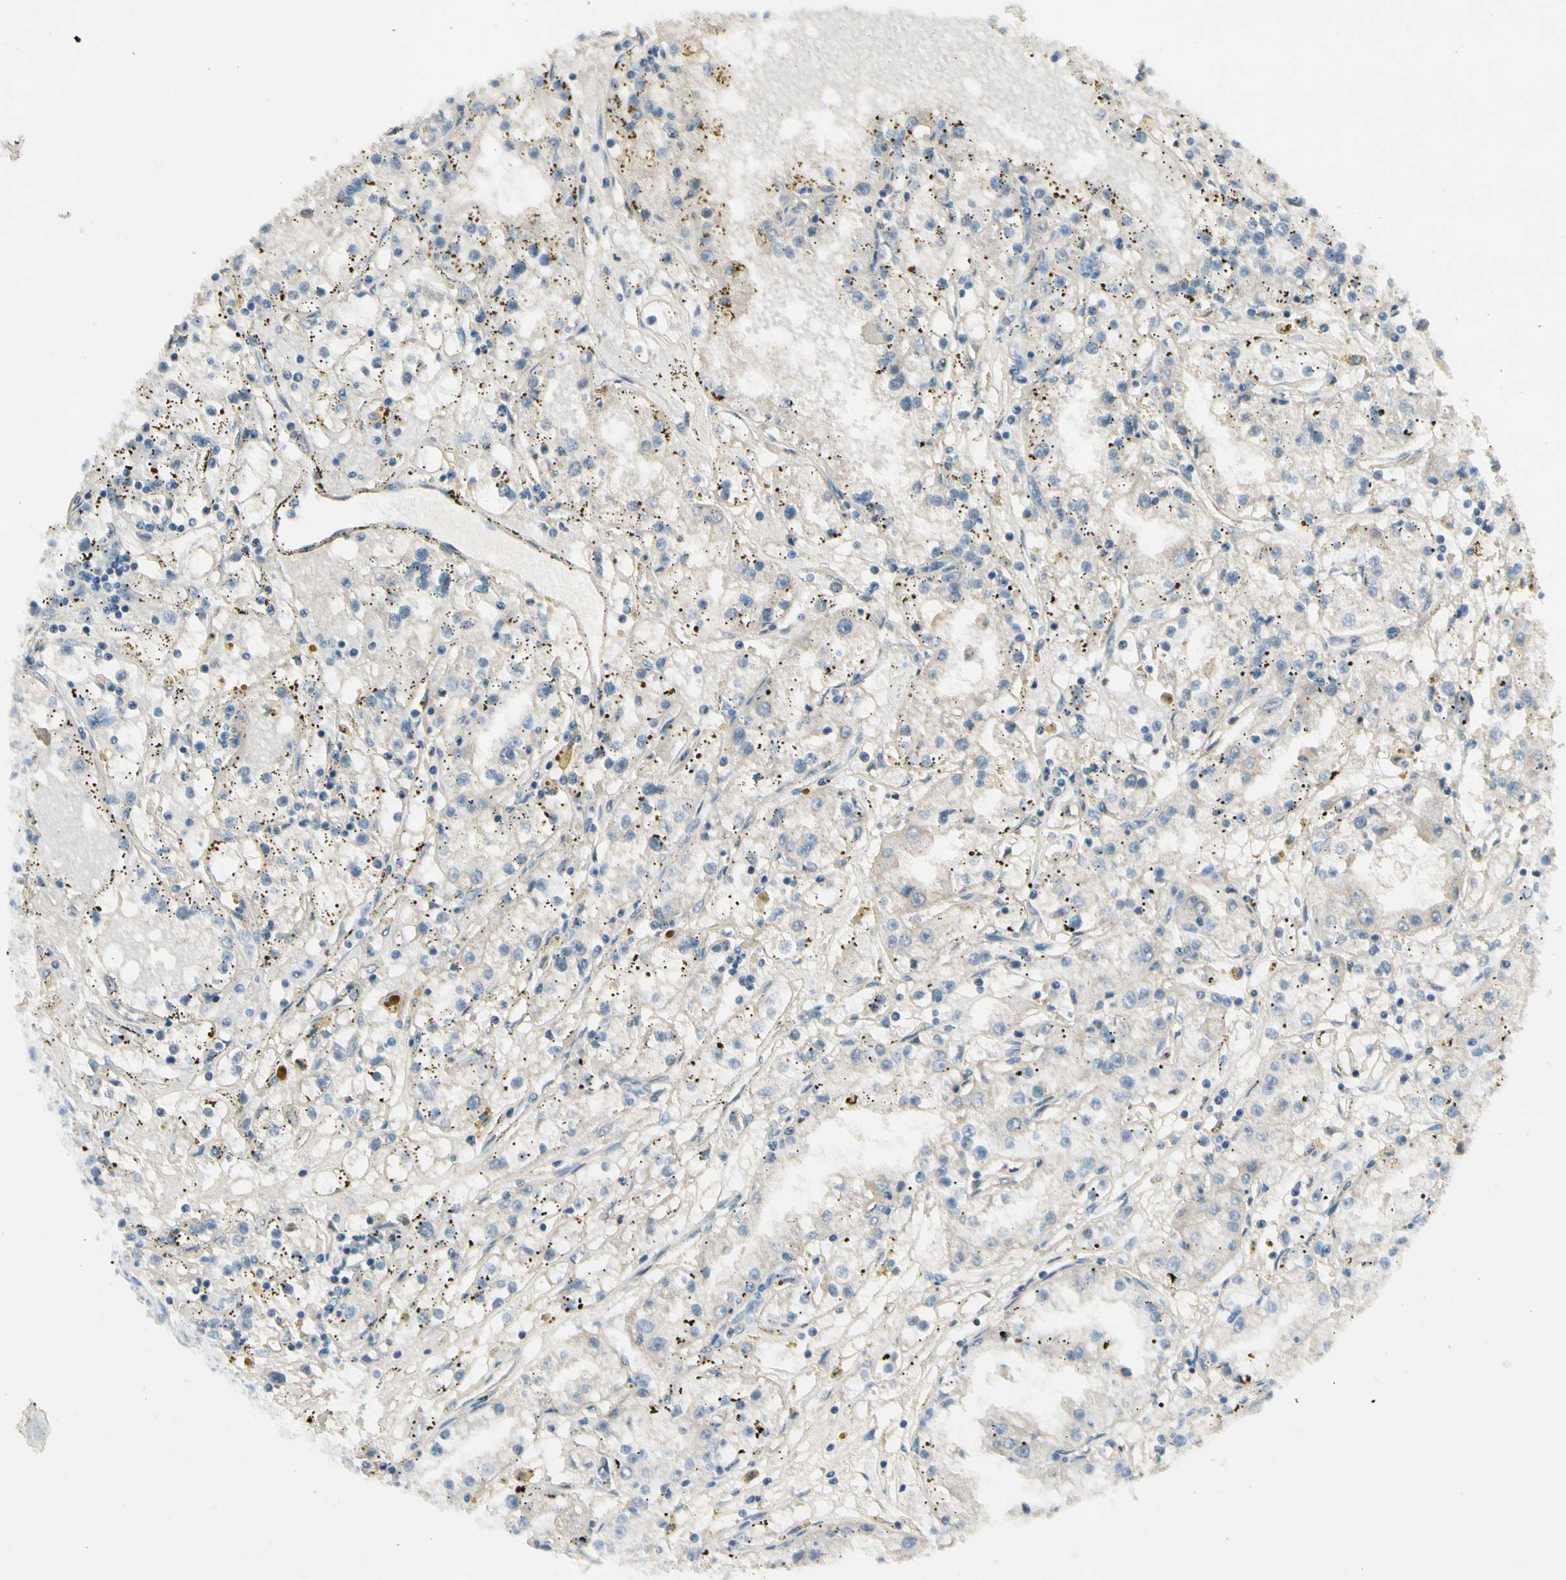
{"staining": {"intensity": "negative", "quantity": "none", "location": "none"}, "tissue": "renal cancer", "cell_type": "Tumor cells", "image_type": "cancer", "snomed": [{"axis": "morphology", "description": "Adenocarcinoma, NOS"}, {"axis": "topography", "description": "Kidney"}], "caption": "Protein analysis of renal adenocarcinoma displays no significant positivity in tumor cells.", "gene": "CCL4", "patient": {"sex": "male", "age": 56}}